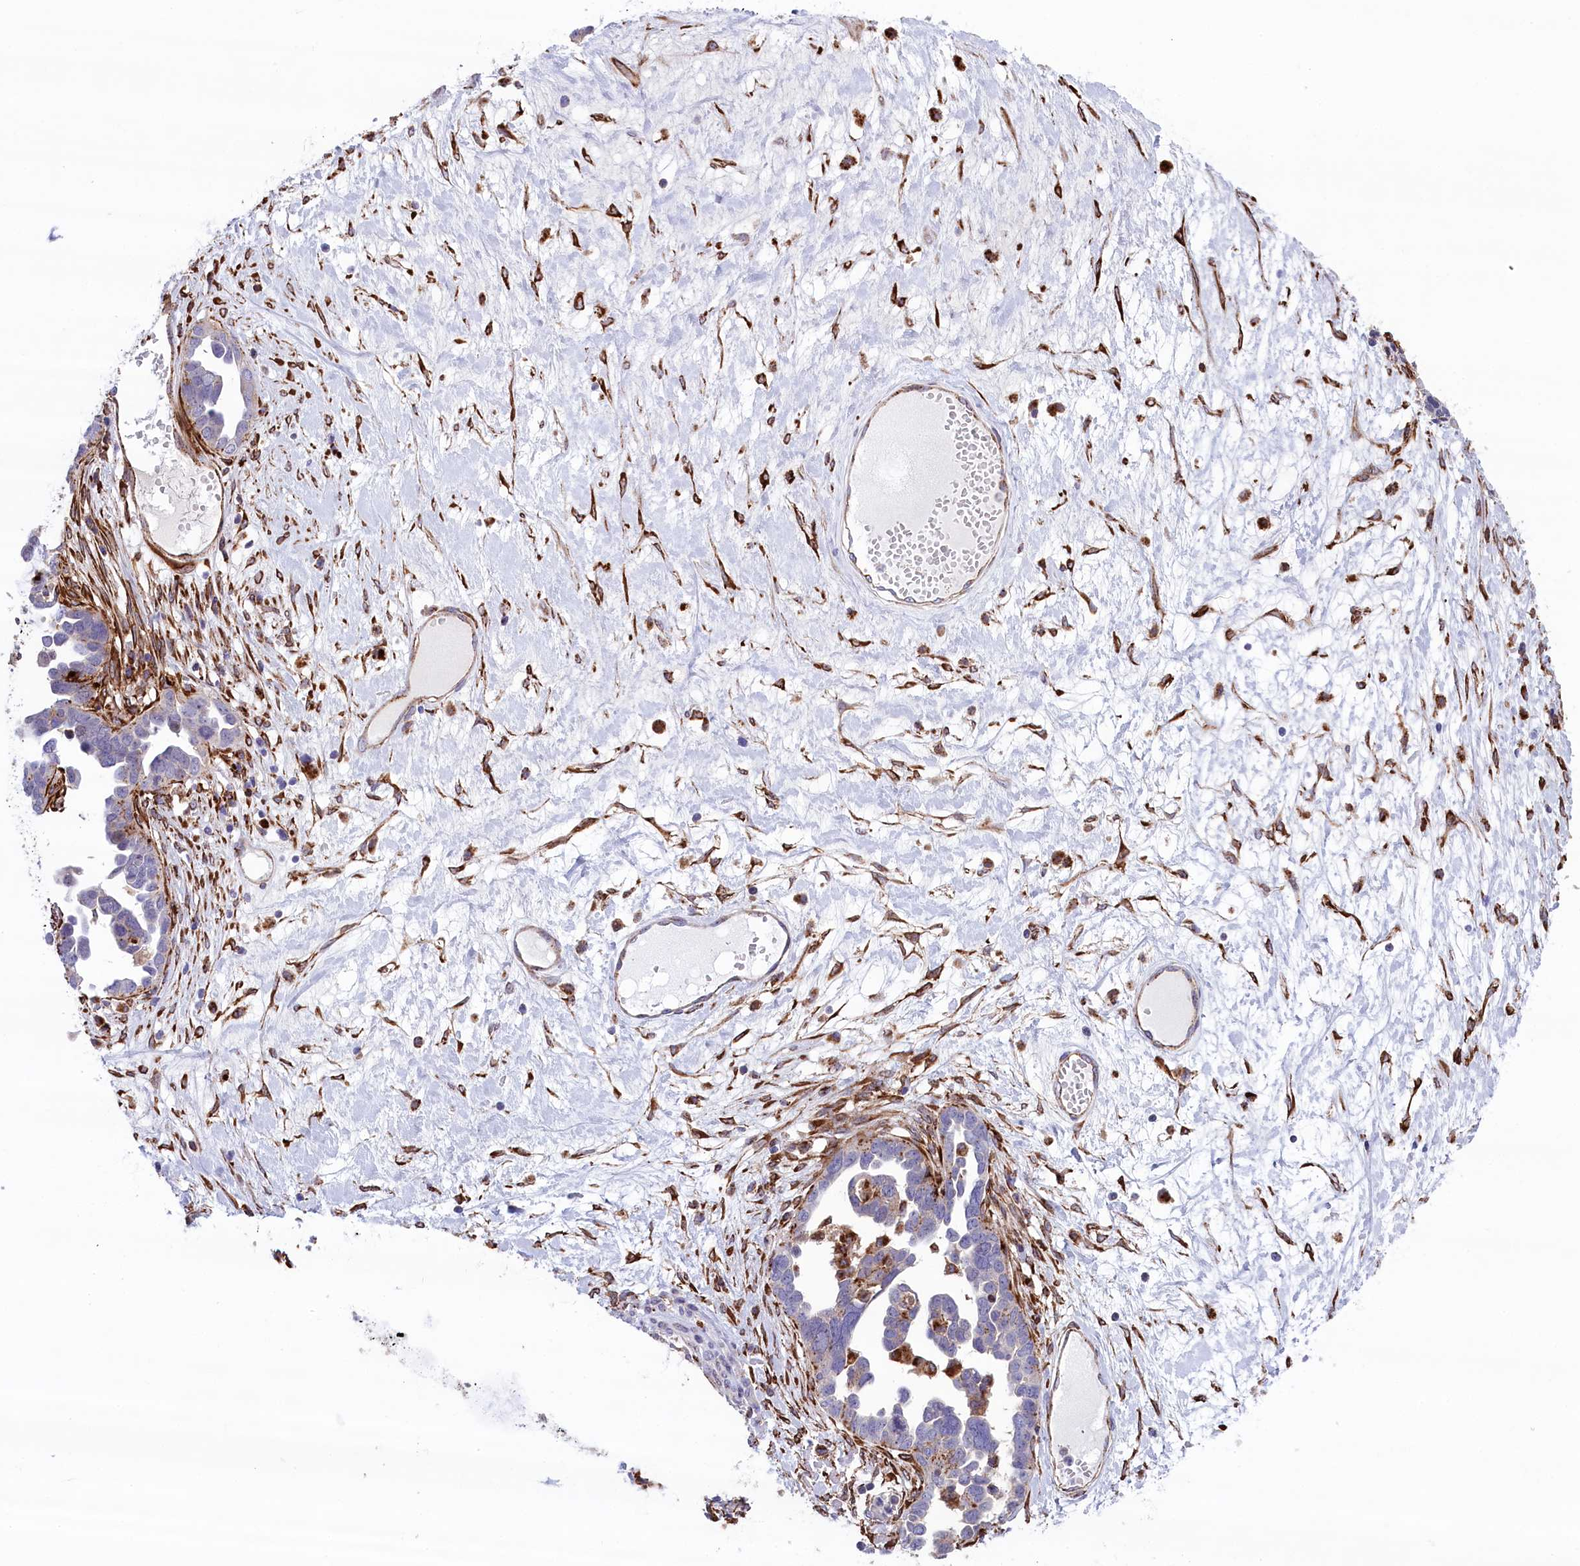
{"staining": {"intensity": "negative", "quantity": "none", "location": "none"}, "tissue": "ovarian cancer", "cell_type": "Tumor cells", "image_type": "cancer", "snomed": [{"axis": "morphology", "description": "Cystadenocarcinoma, serous, NOS"}, {"axis": "topography", "description": "Ovary"}], "caption": "Serous cystadenocarcinoma (ovarian) was stained to show a protein in brown. There is no significant positivity in tumor cells.", "gene": "MAN2B1", "patient": {"sex": "female", "age": 54}}